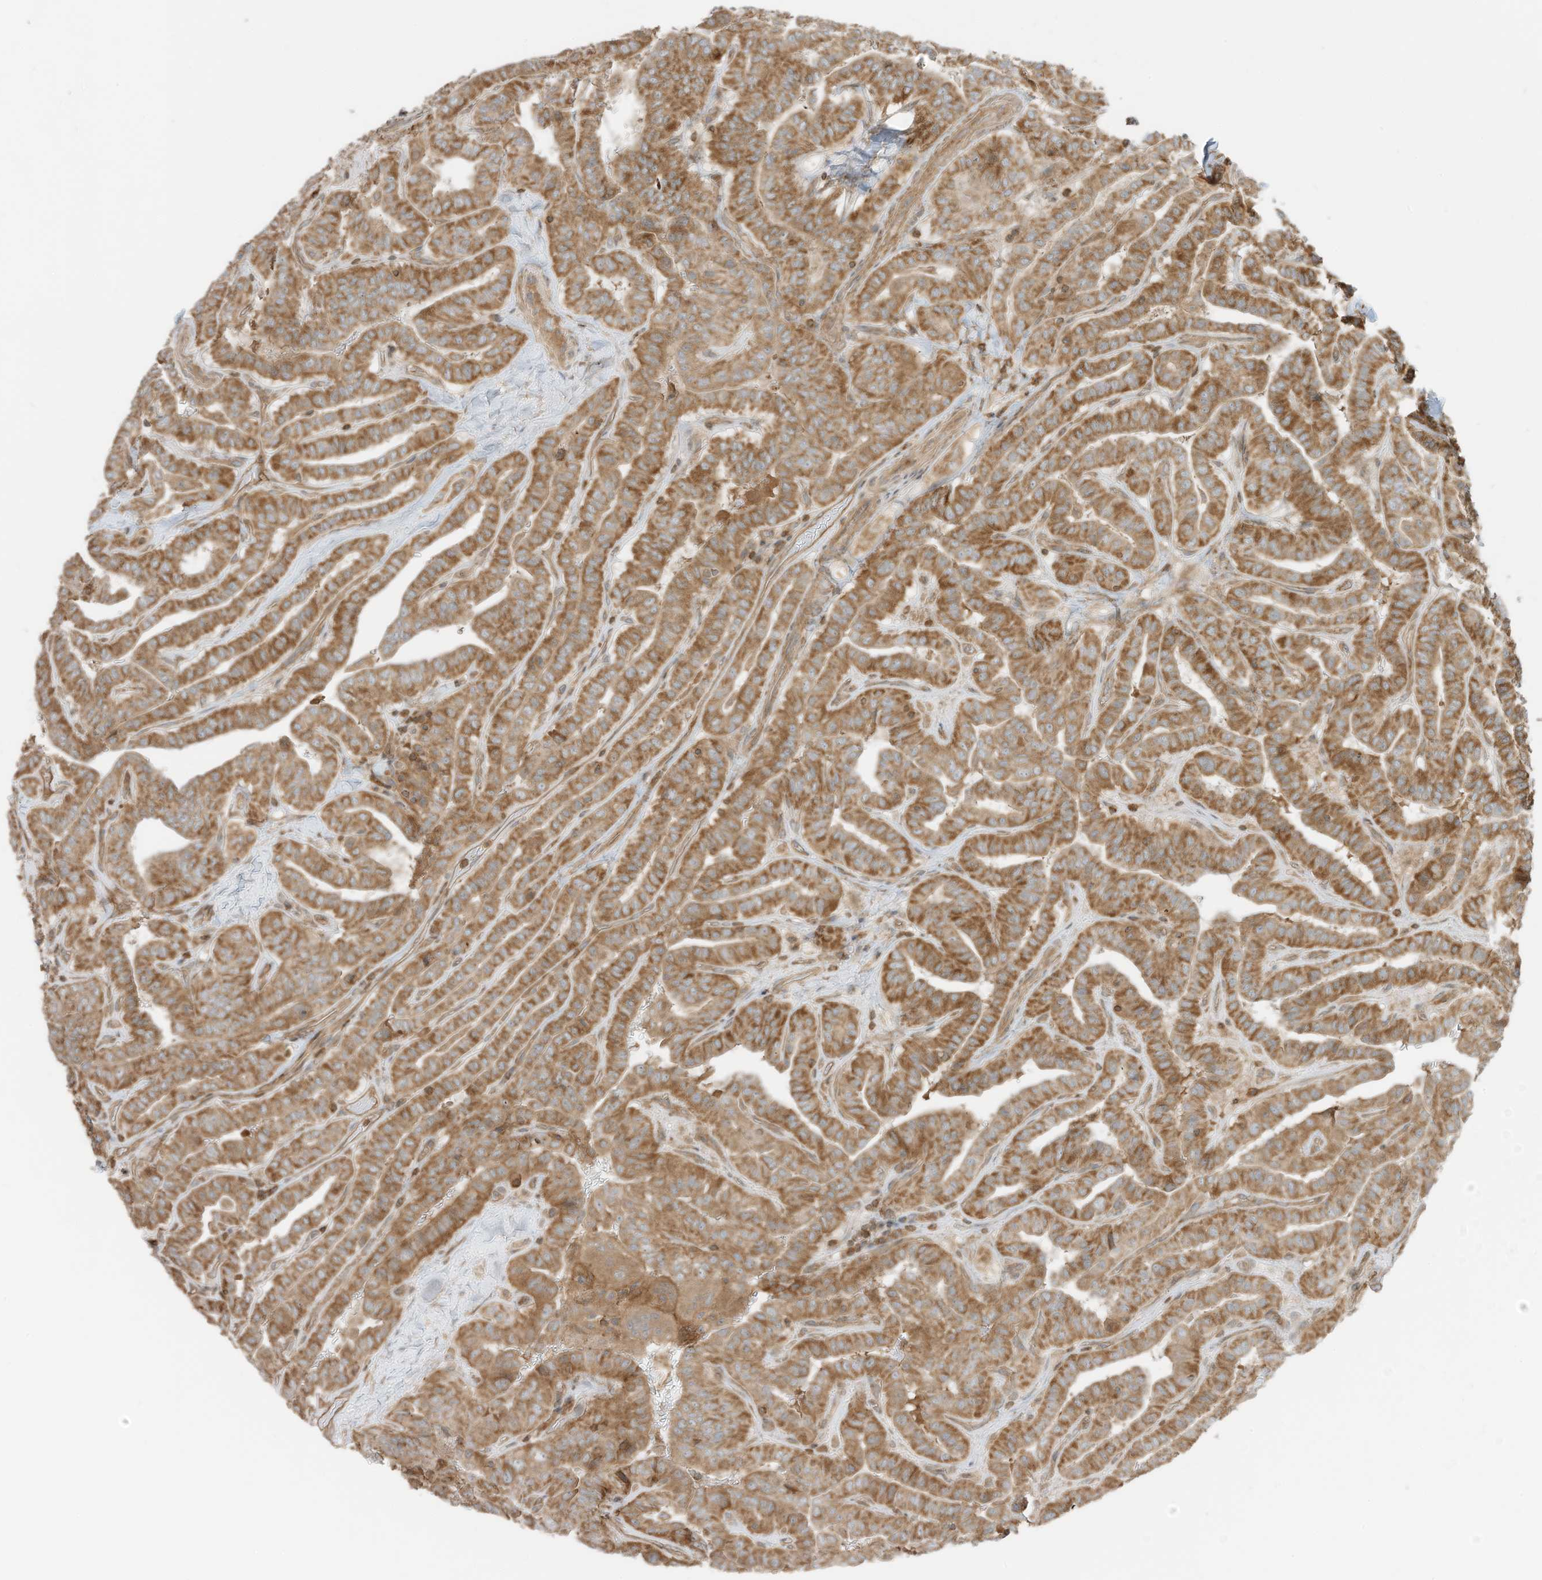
{"staining": {"intensity": "moderate", "quantity": ">75%", "location": "cytoplasmic/membranous"}, "tissue": "thyroid cancer", "cell_type": "Tumor cells", "image_type": "cancer", "snomed": [{"axis": "morphology", "description": "Papillary adenocarcinoma, NOS"}, {"axis": "topography", "description": "Thyroid gland"}], "caption": "Thyroid papillary adenocarcinoma tissue demonstrates moderate cytoplasmic/membranous staining in approximately >75% of tumor cells", "gene": "SLC25A12", "patient": {"sex": "male", "age": 77}}